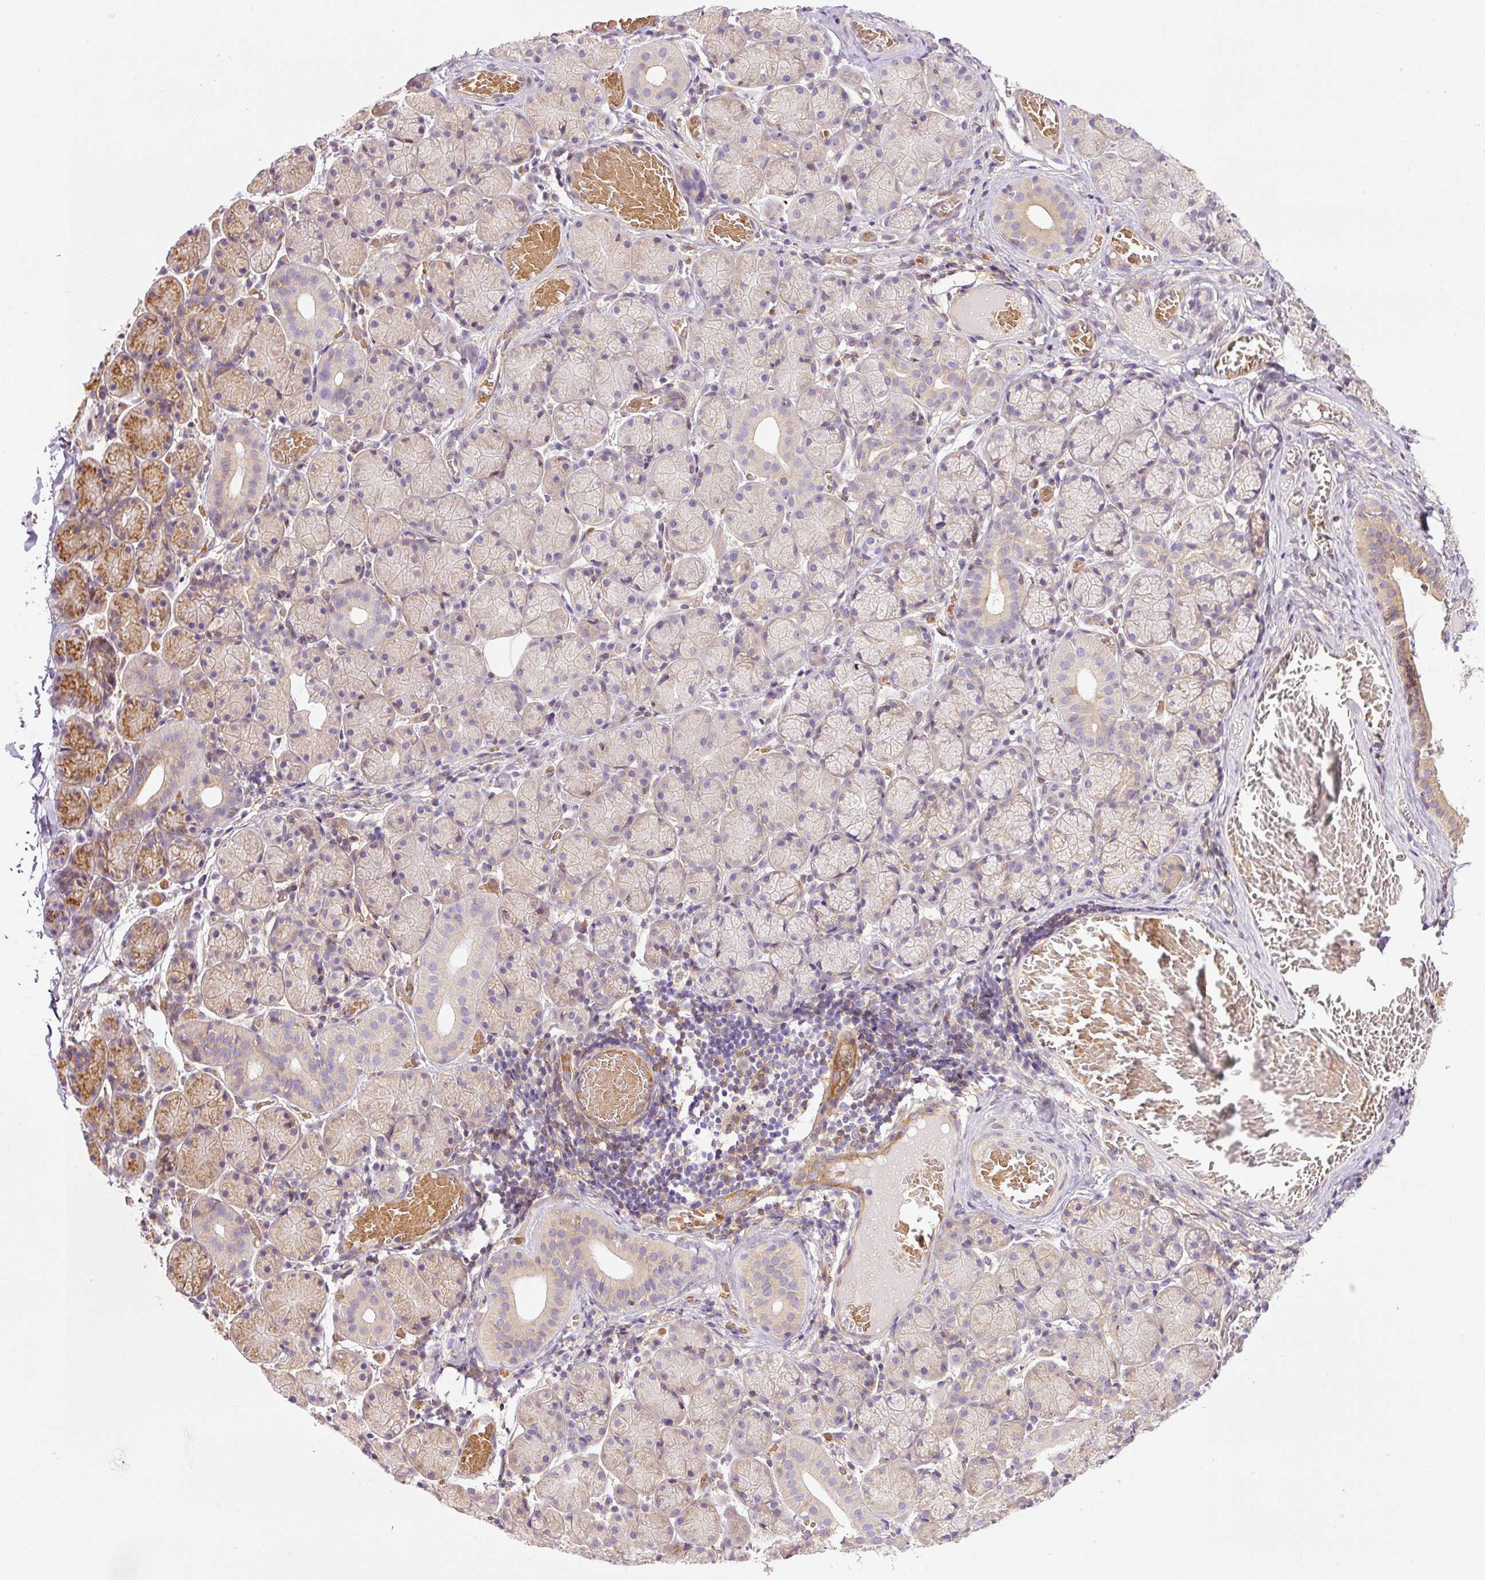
{"staining": {"intensity": "moderate", "quantity": "<25%", "location": "cytoplasmic/membranous"}, "tissue": "salivary gland", "cell_type": "Glandular cells", "image_type": "normal", "snomed": [{"axis": "morphology", "description": "Normal tissue, NOS"}, {"axis": "topography", "description": "Salivary gland"}], "caption": "Immunohistochemistry (DAB) staining of unremarkable salivary gland reveals moderate cytoplasmic/membranous protein staining in about <25% of glandular cells. Immunohistochemistry stains the protein of interest in brown and the nuclei are stained blue.", "gene": "TBC1D2B", "patient": {"sex": "female", "age": 24}}